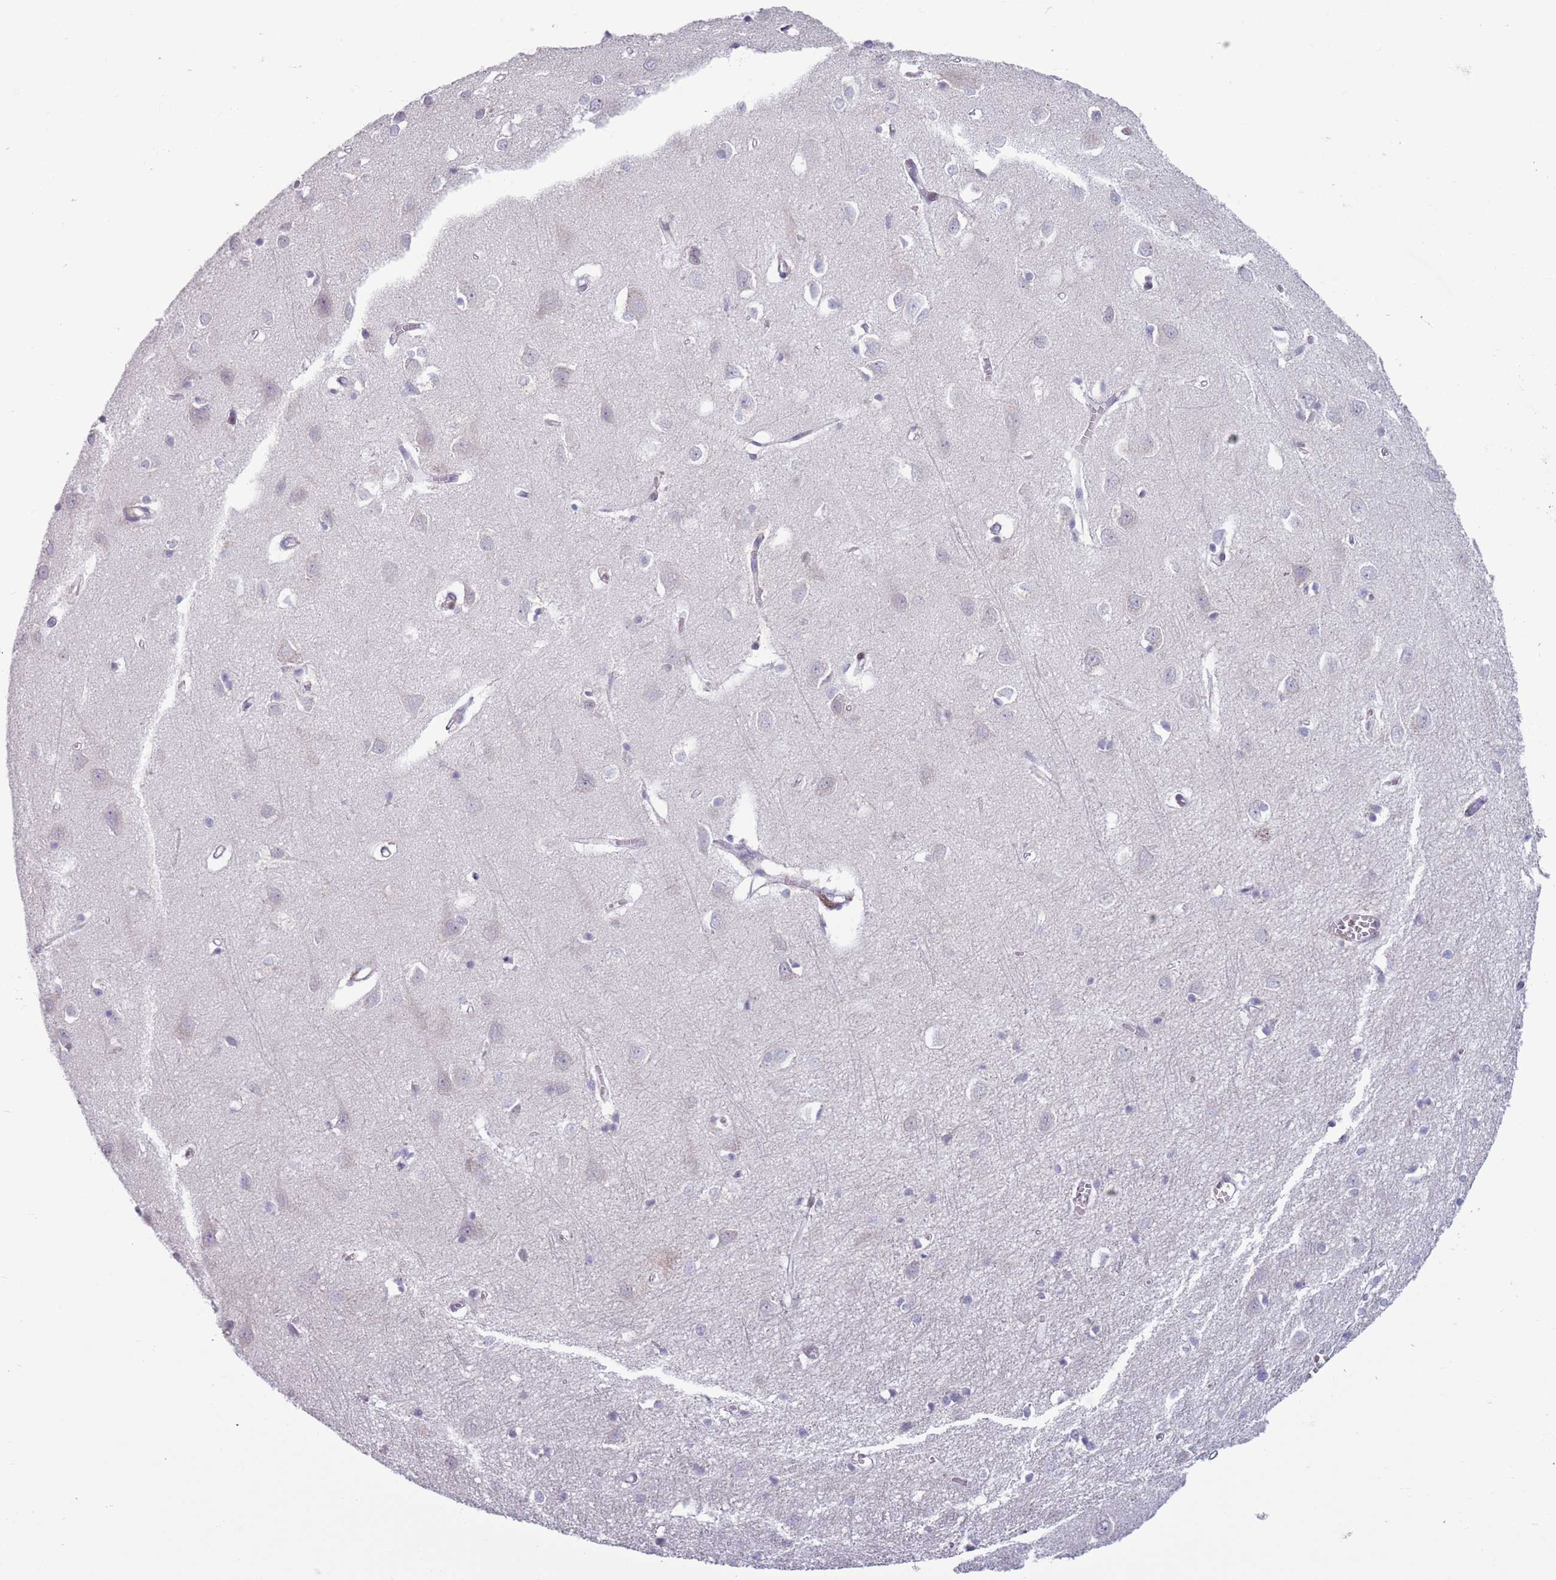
{"staining": {"intensity": "negative", "quantity": "none", "location": "none"}, "tissue": "cerebral cortex", "cell_type": "Endothelial cells", "image_type": "normal", "snomed": [{"axis": "morphology", "description": "Normal tissue, NOS"}, {"axis": "topography", "description": "Cerebral cortex"}], "caption": "DAB immunohistochemical staining of benign human cerebral cortex exhibits no significant expression in endothelial cells.", "gene": "ZKSCAN2", "patient": {"sex": "female", "age": 64}}